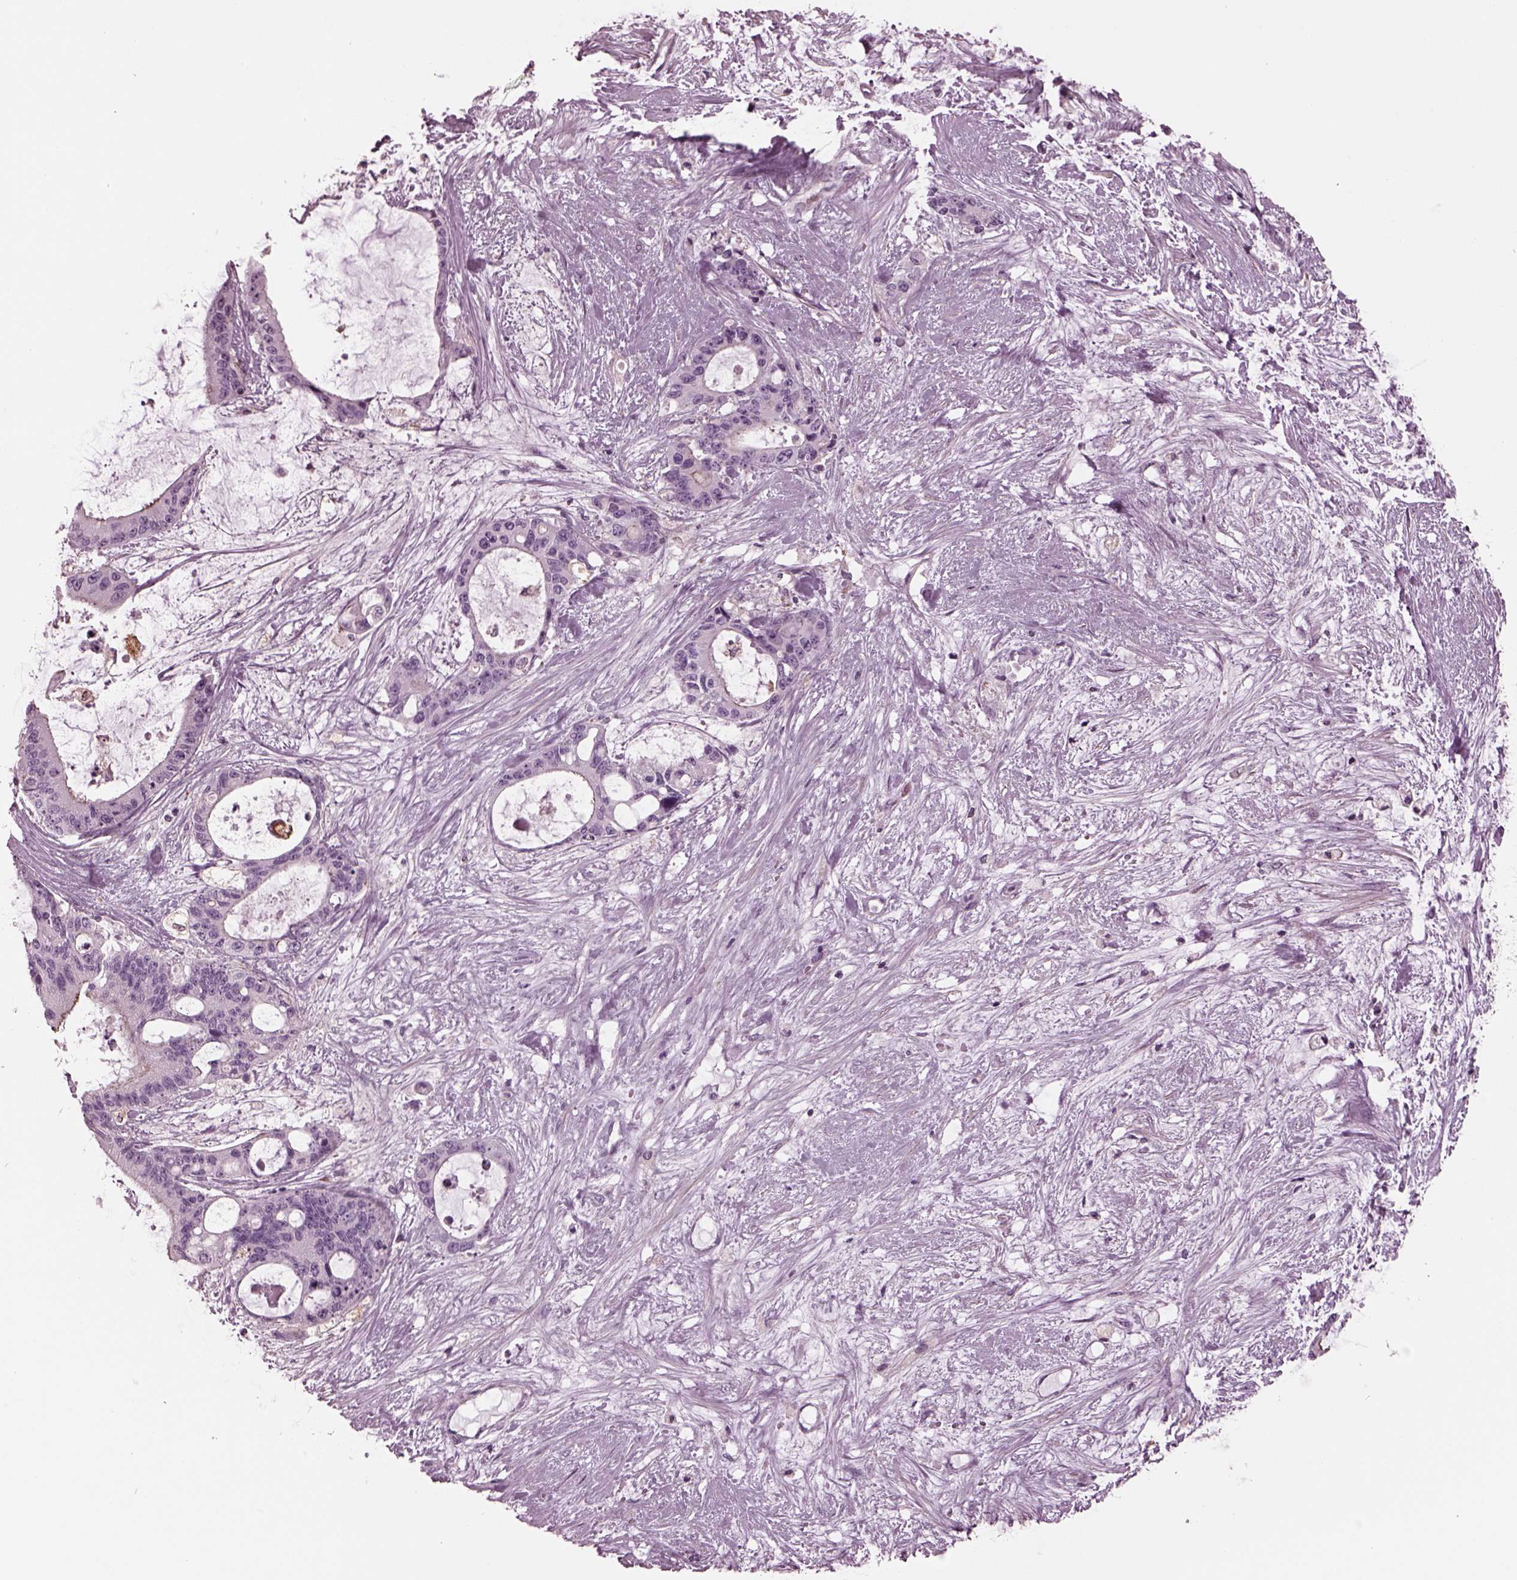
{"staining": {"intensity": "negative", "quantity": "none", "location": "none"}, "tissue": "liver cancer", "cell_type": "Tumor cells", "image_type": "cancer", "snomed": [{"axis": "morphology", "description": "Normal tissue, NOS"}, {"axis": "morphology", "description": "Cholangiocarcinoma"}, {"axis": "topography", "description": "Liver"}, {"axis": "topography", "description": "Peripheral nerve tissue"}], "caption": "An image of human liver cancer is negative for staining in tumor cells. Brightfield microscopy of IHC stained with DAB (3,3'-diaminobenzidine) (brown) and hematoxylin (blue), captured at high magnification.", "gene": "GDF11", "patient": {"sex": "female", "age": 73}}